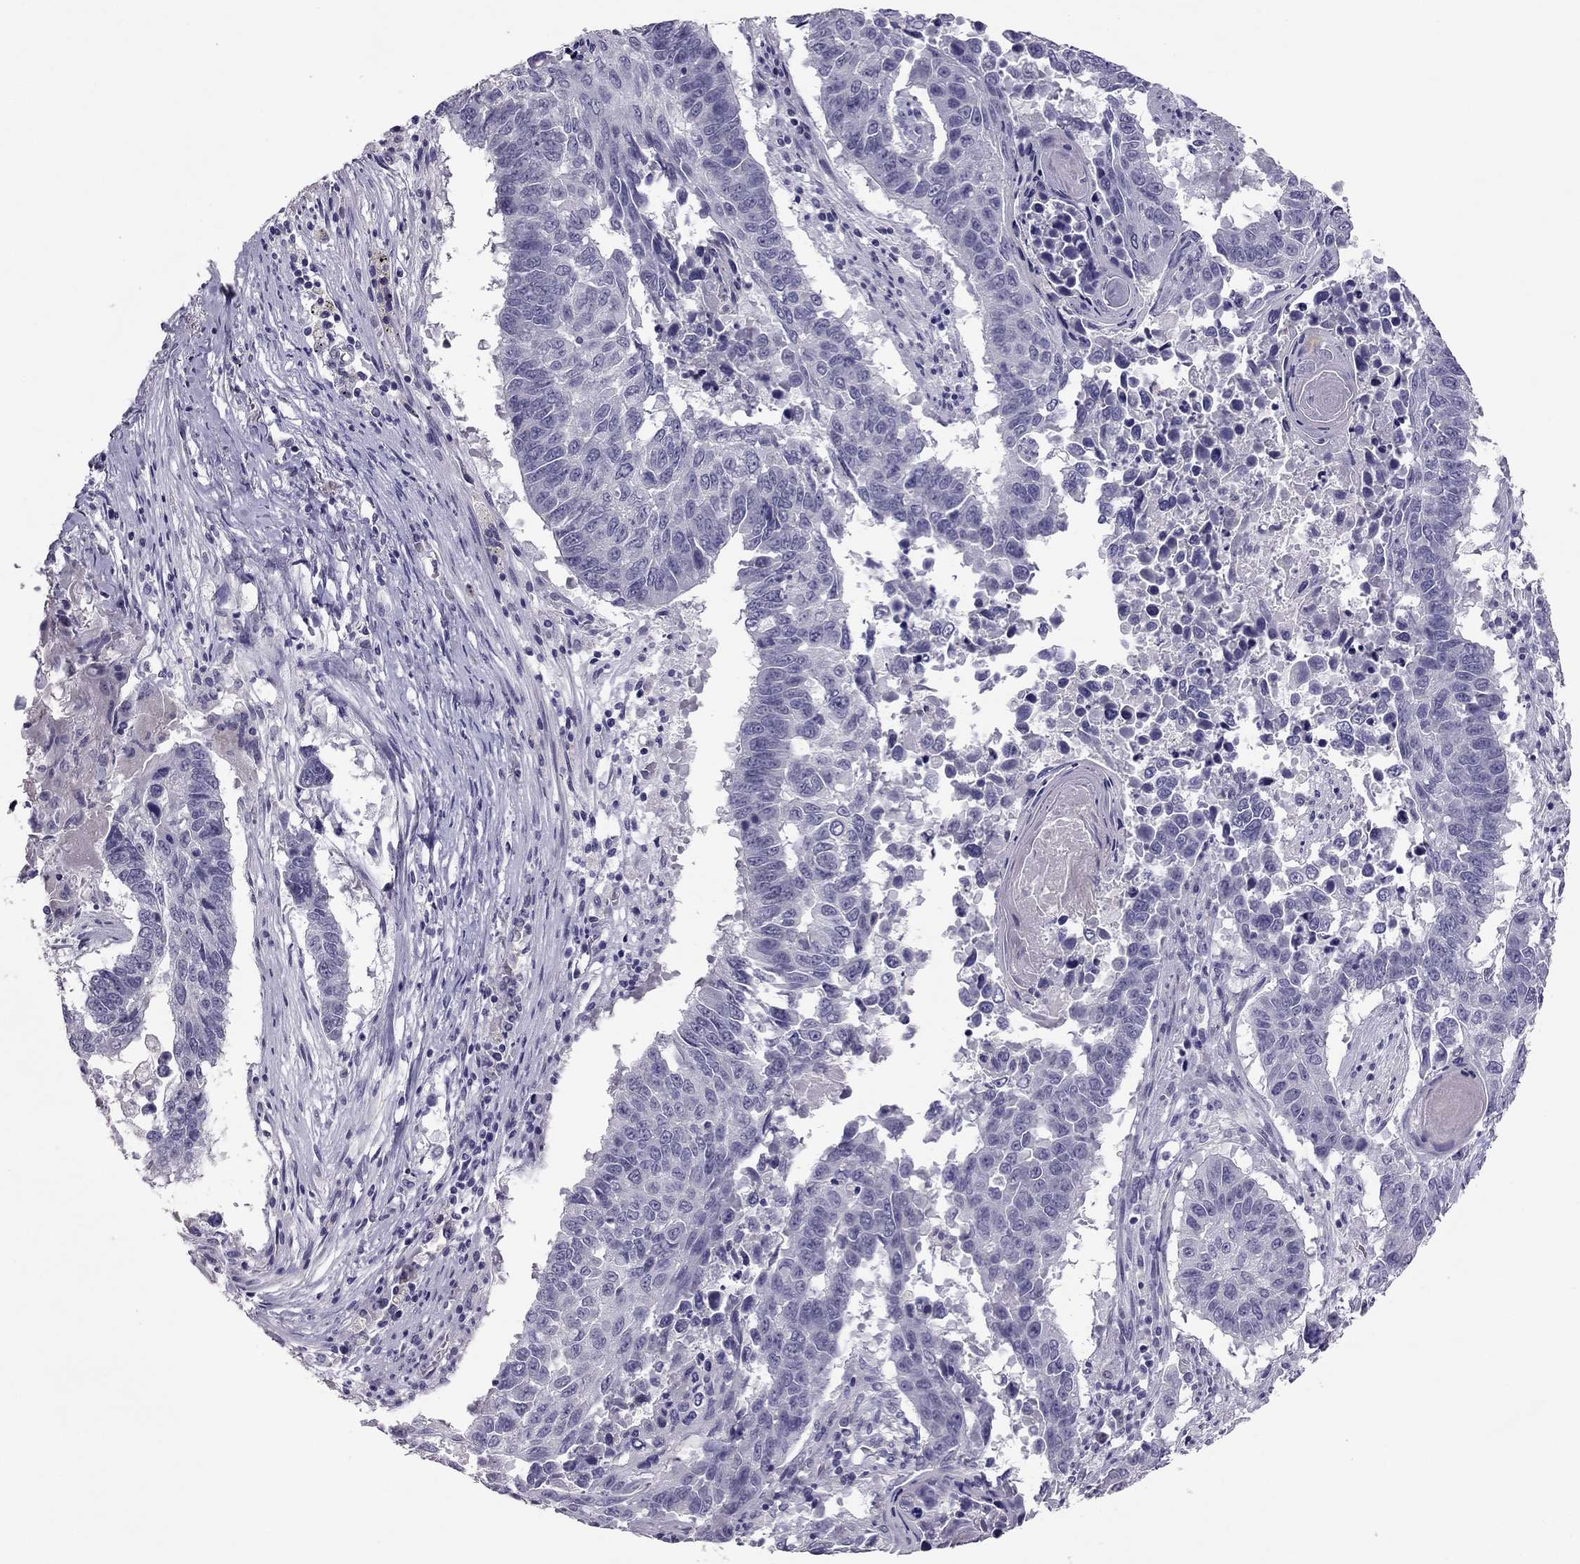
{"staining": {"intensity": "negative", "quantity": "none", "location": "none"}, "tissue": "lung cancer", "cell_type": "Tumor cells", "image_type": "cancer", "snomed": [{"axis": "morphology", "description": "Squamous cell carcinoma, NOS"}, {"axis": "topography", "description": "Lung"}], "caption": "This micrograph is of squamous cell carcinoma (lung) stained with IHC to label a protein in brown with the nuclei are counter-stained blue. There is no positivity in tumor cells.", "gene": "RHO", "patient": {"sex": "male", "age": 73}}